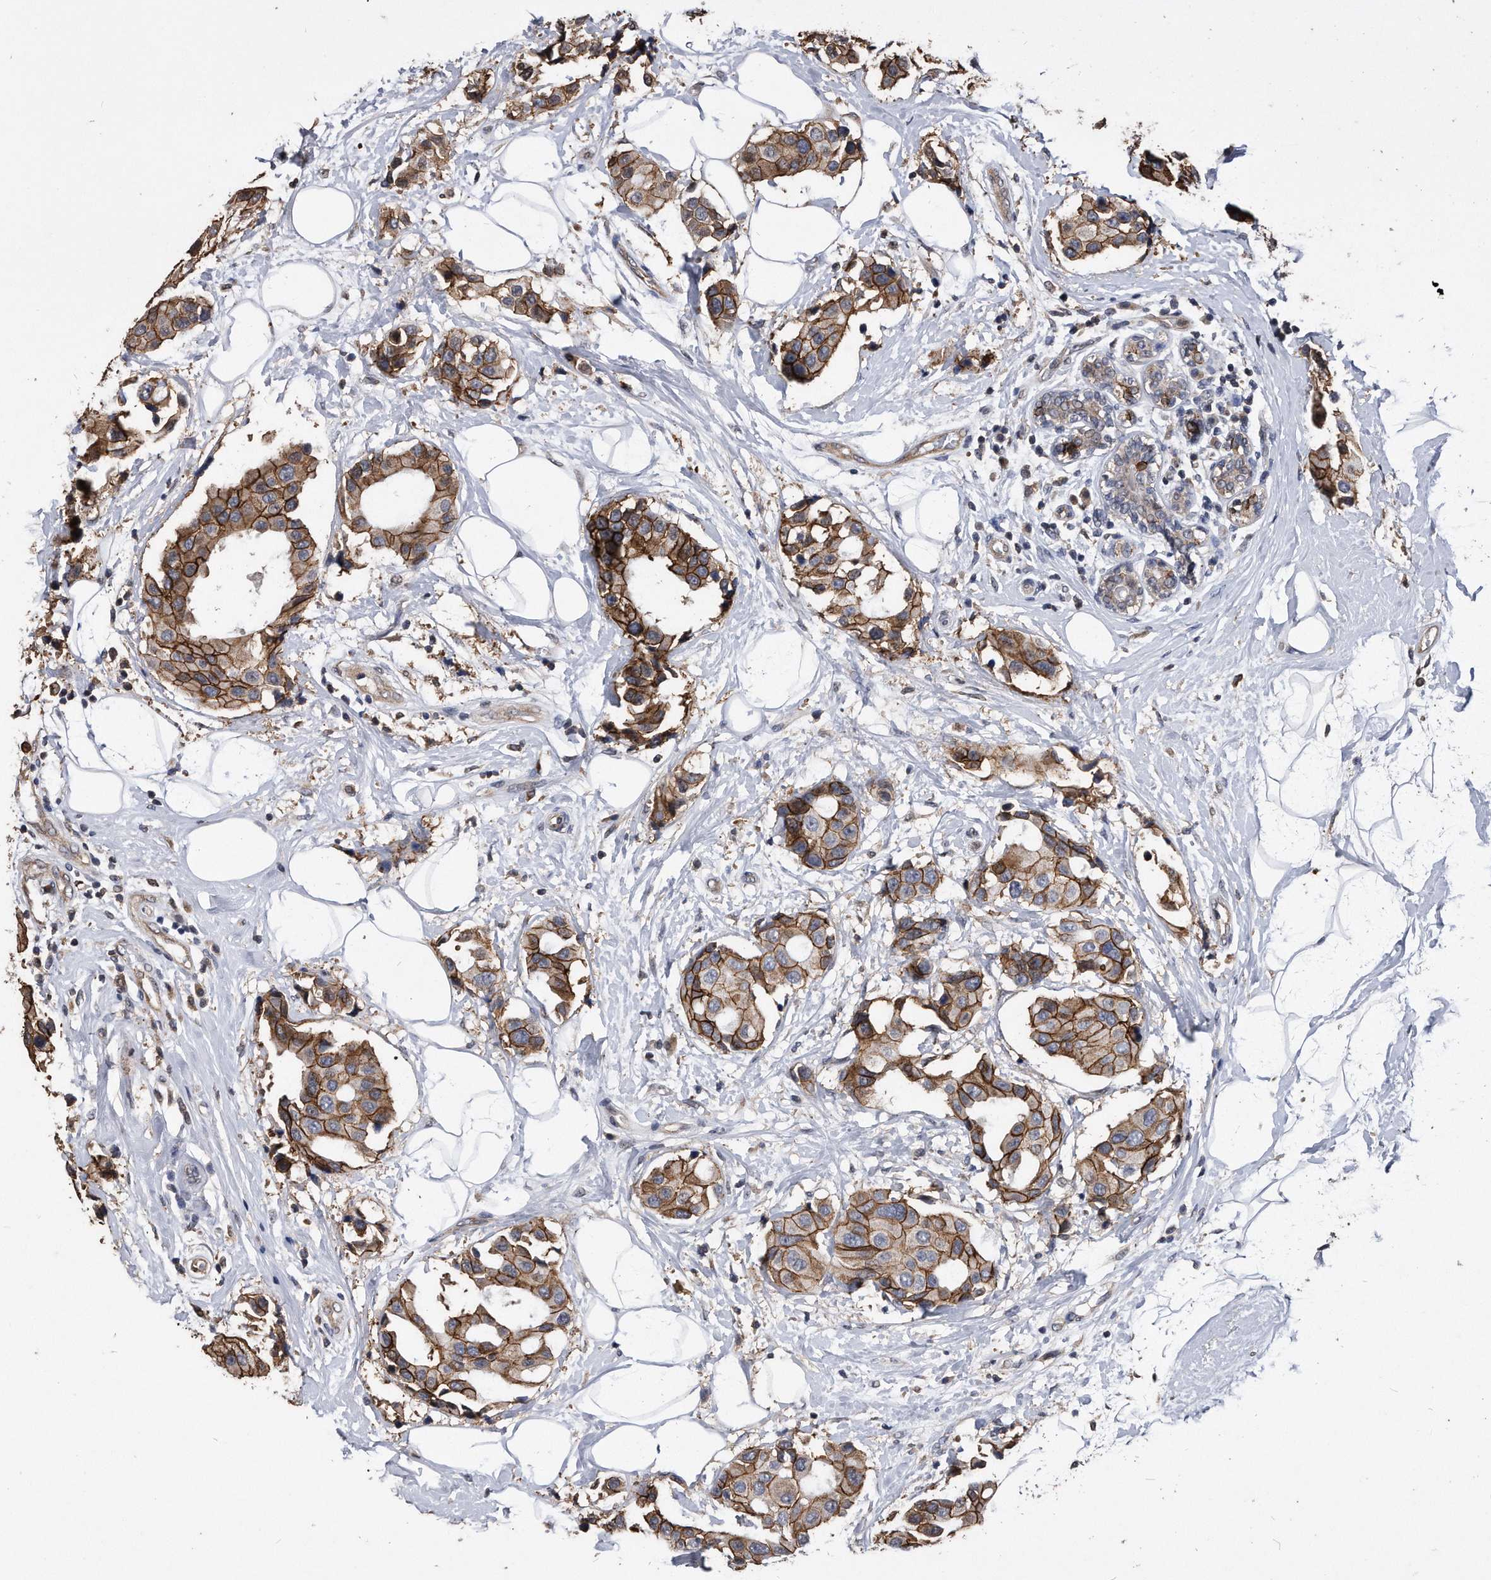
{"staining": {"intensity": "strong", "quantity": ">75%", "location": "cytoplasmic/membranous"}, "tissue": "breast cancer", "cell_type": "Tumor cells", "image_type": "cancer", "snomed": [{"axis": "morphology", "description": "Normal tissue, NOS"}, {"axis": "morphology", "description": "Duct carcinoma"}, {"axis": "topography", "description": "Breast"}], "caption": "Immunohistochemical staining of breast infiltrating ductal carcinoma exhibits strong cytoplasmic/membranous protein expression in approximately >75% of tumor cells.", "gene": "IL20RA", "patient": {"sex": "female", "age": 39}}